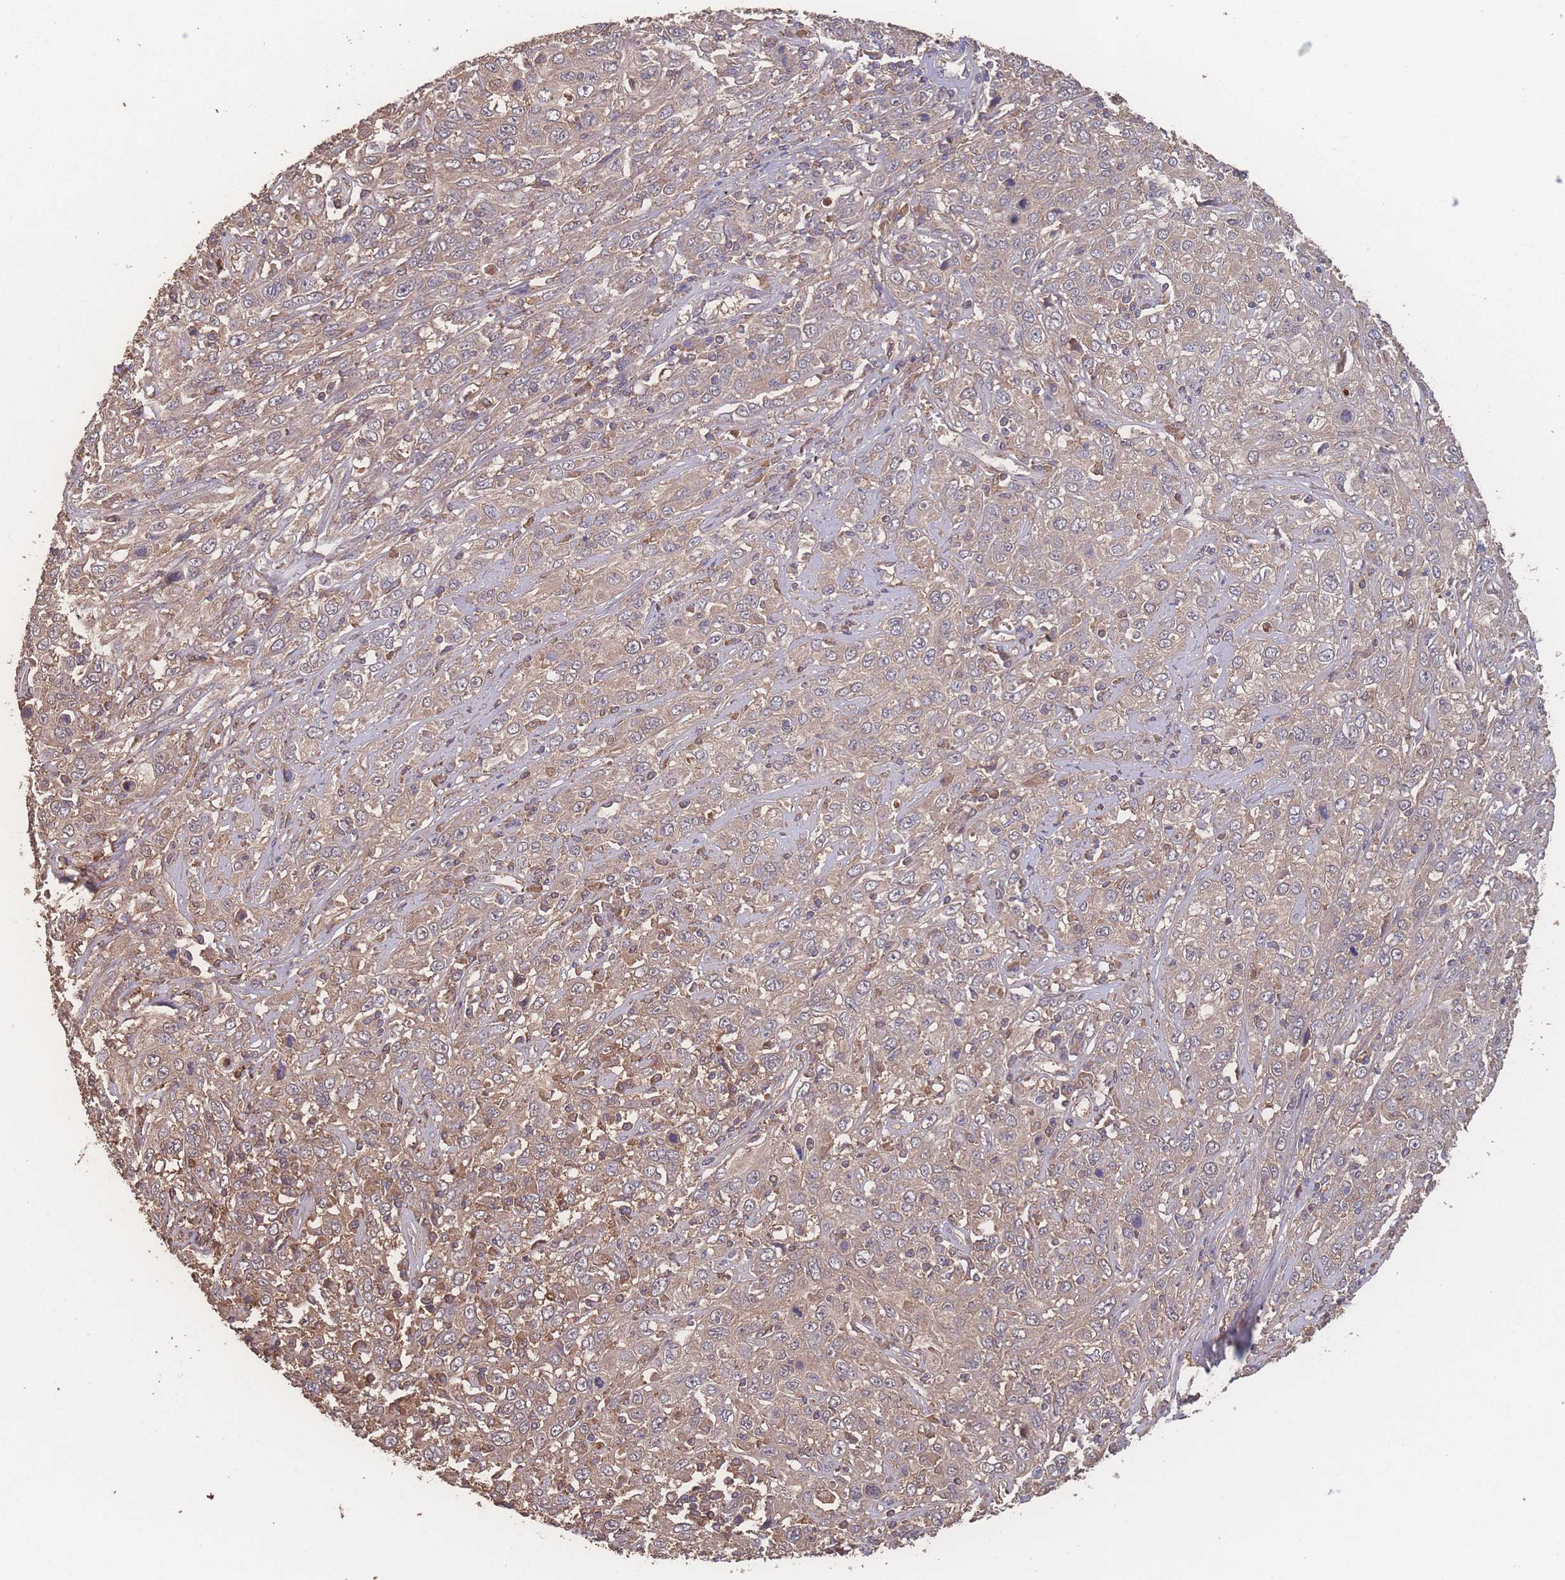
{"staining": {"intensity": "weak", "quantity": "25%-75%", "location": "cytoplasmic/membranous"}, "tissue": "cervical cancer", "cell_type": "Tumor cells", "image_type": "cancer", "snomed": [{"axis": "morphology", "description": "Squamous cell carcinoma, NOS"}, {"axis": "topography", "description": "Cervix"}], "caption": "High-power microscopy captured an immunohistochemistry micrograph of cervical squamous cell carcinoma, revealing weak cytoplasmic/membranous expression in about 25%-75% of tumor cells.", "gene": "ATXN10", "patient": {"sex": "female", "age": 46}}